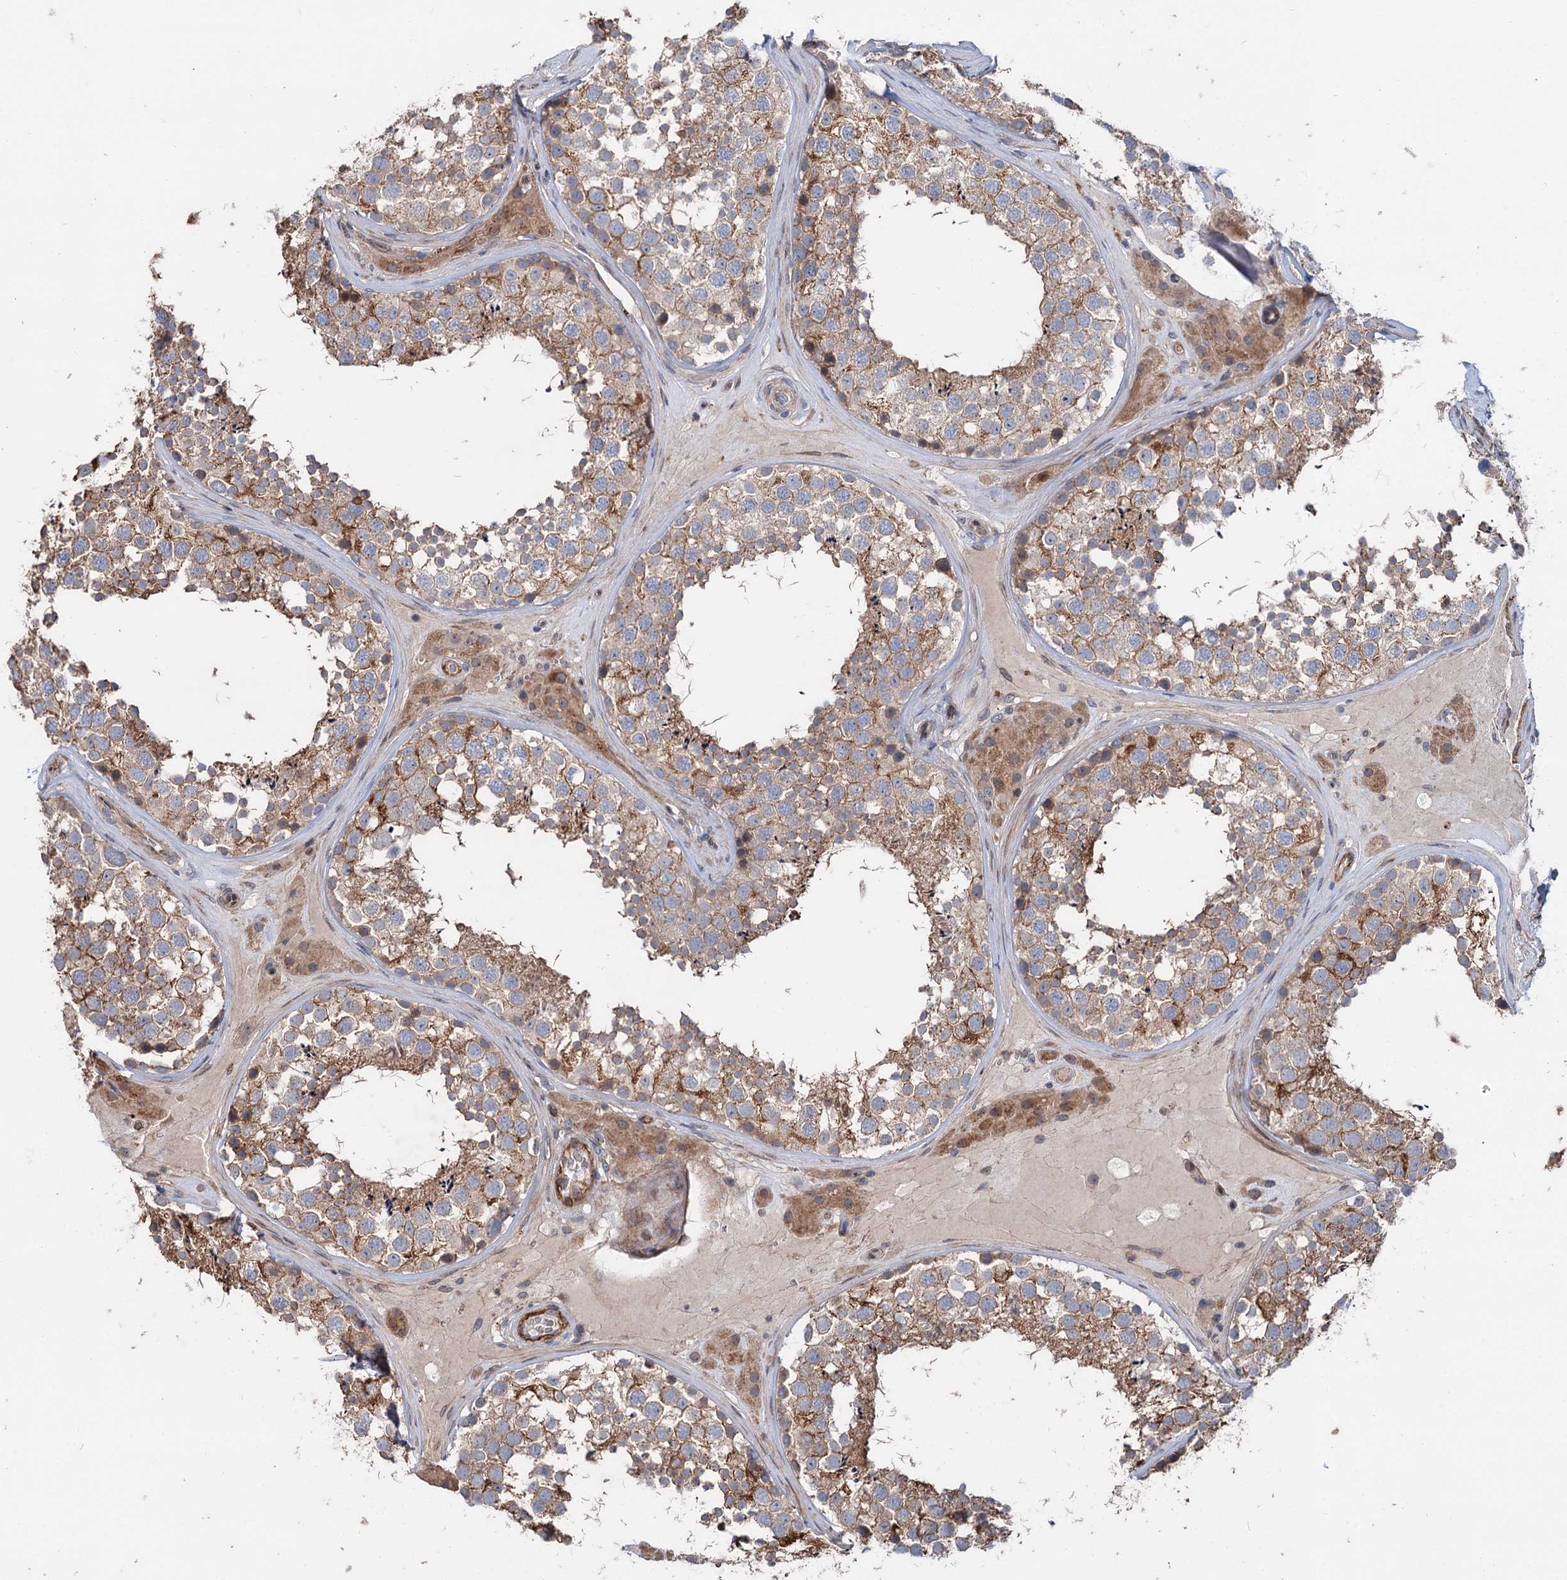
{"staining": {"intensity": "moderate", "quantity": ">75%", "location": "cytoplasmic/membranous"}, "tissue": "testis", "cell_type": "Cells in seminiferous ducts", "image_type": "normal", "snomed": [{"axis": "morphology", "description": "Normal tissue, NOS"}, {"axis": "topography", "description": "Testis"}], "caption": "Cells in seminiferous ducts reveal moderate cytoplasmic/membranous positivity in approximately >75% of cells in benign testis. The staining was performed using DAB (3,3'-diaminobenzidine) to visualize the protein expression in brown, while the nuclei were stained in blue with hematoxylin (Magnification: 20x).", "gene": "PTDSS2", "patient": {"sex": "male", "age": 46}}